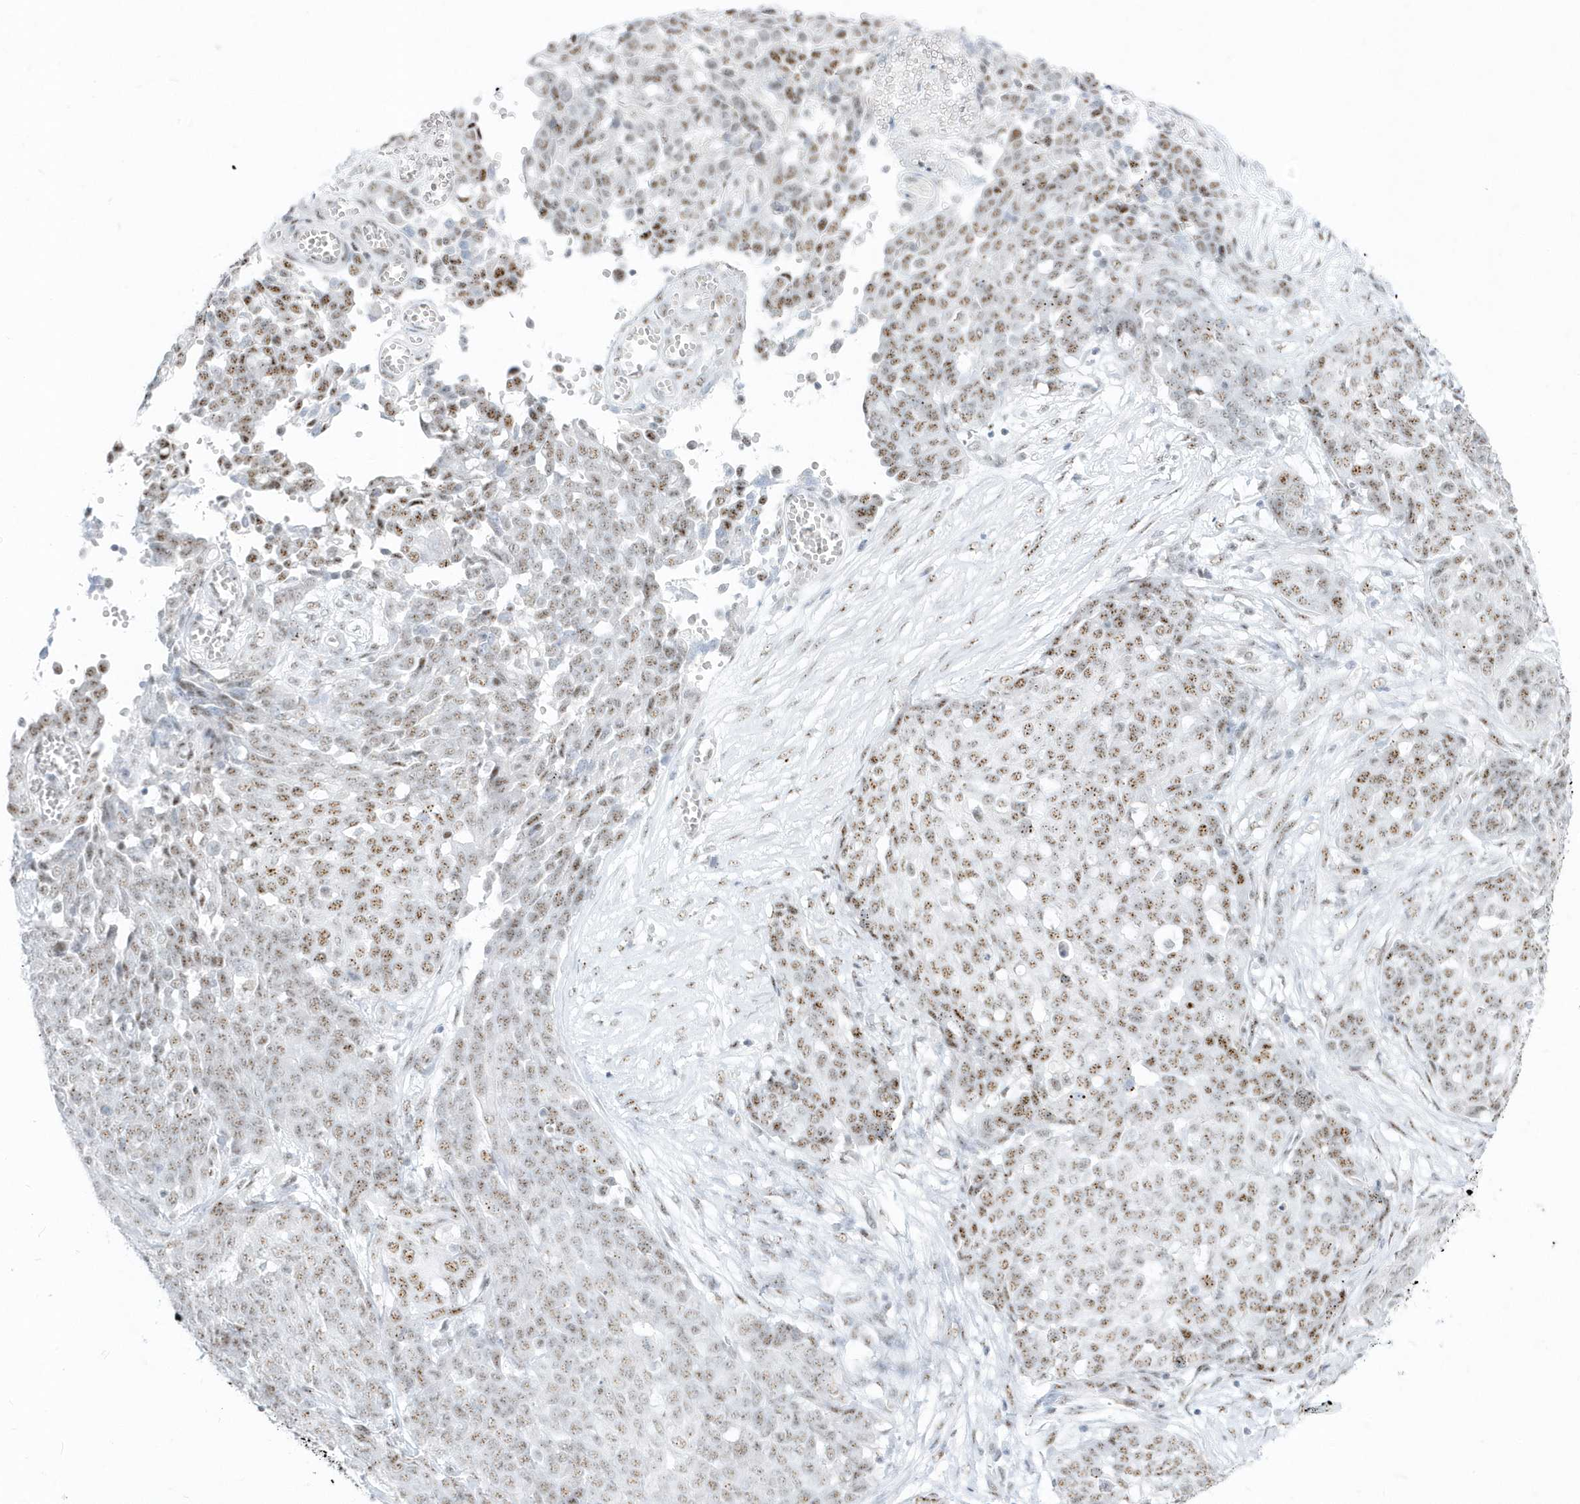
{"staining": {"intensity": "moderate", "quantity": ">75%", "location": "nuclear"}, "tissue": "ovarian cancer", "cell_type": "Tumor cells", "image_type": "cancer", "snomed": [{"axis": "morphology", "description": "Cystadenocarcinoma, serous, NOS"}, {"axis": "topography", "description": "Soft tissue"}, {"axis": "topography", "description": "Ovary"}], "caption": "Immunohistochemical staining of serous cystadenocarcinoma (ovarian) exhibits moderate nuclear protein positivity in about >75% of tumor cells.", "gene": "PLEKHN1", "patient": {"sex": "female", "age": 57}}